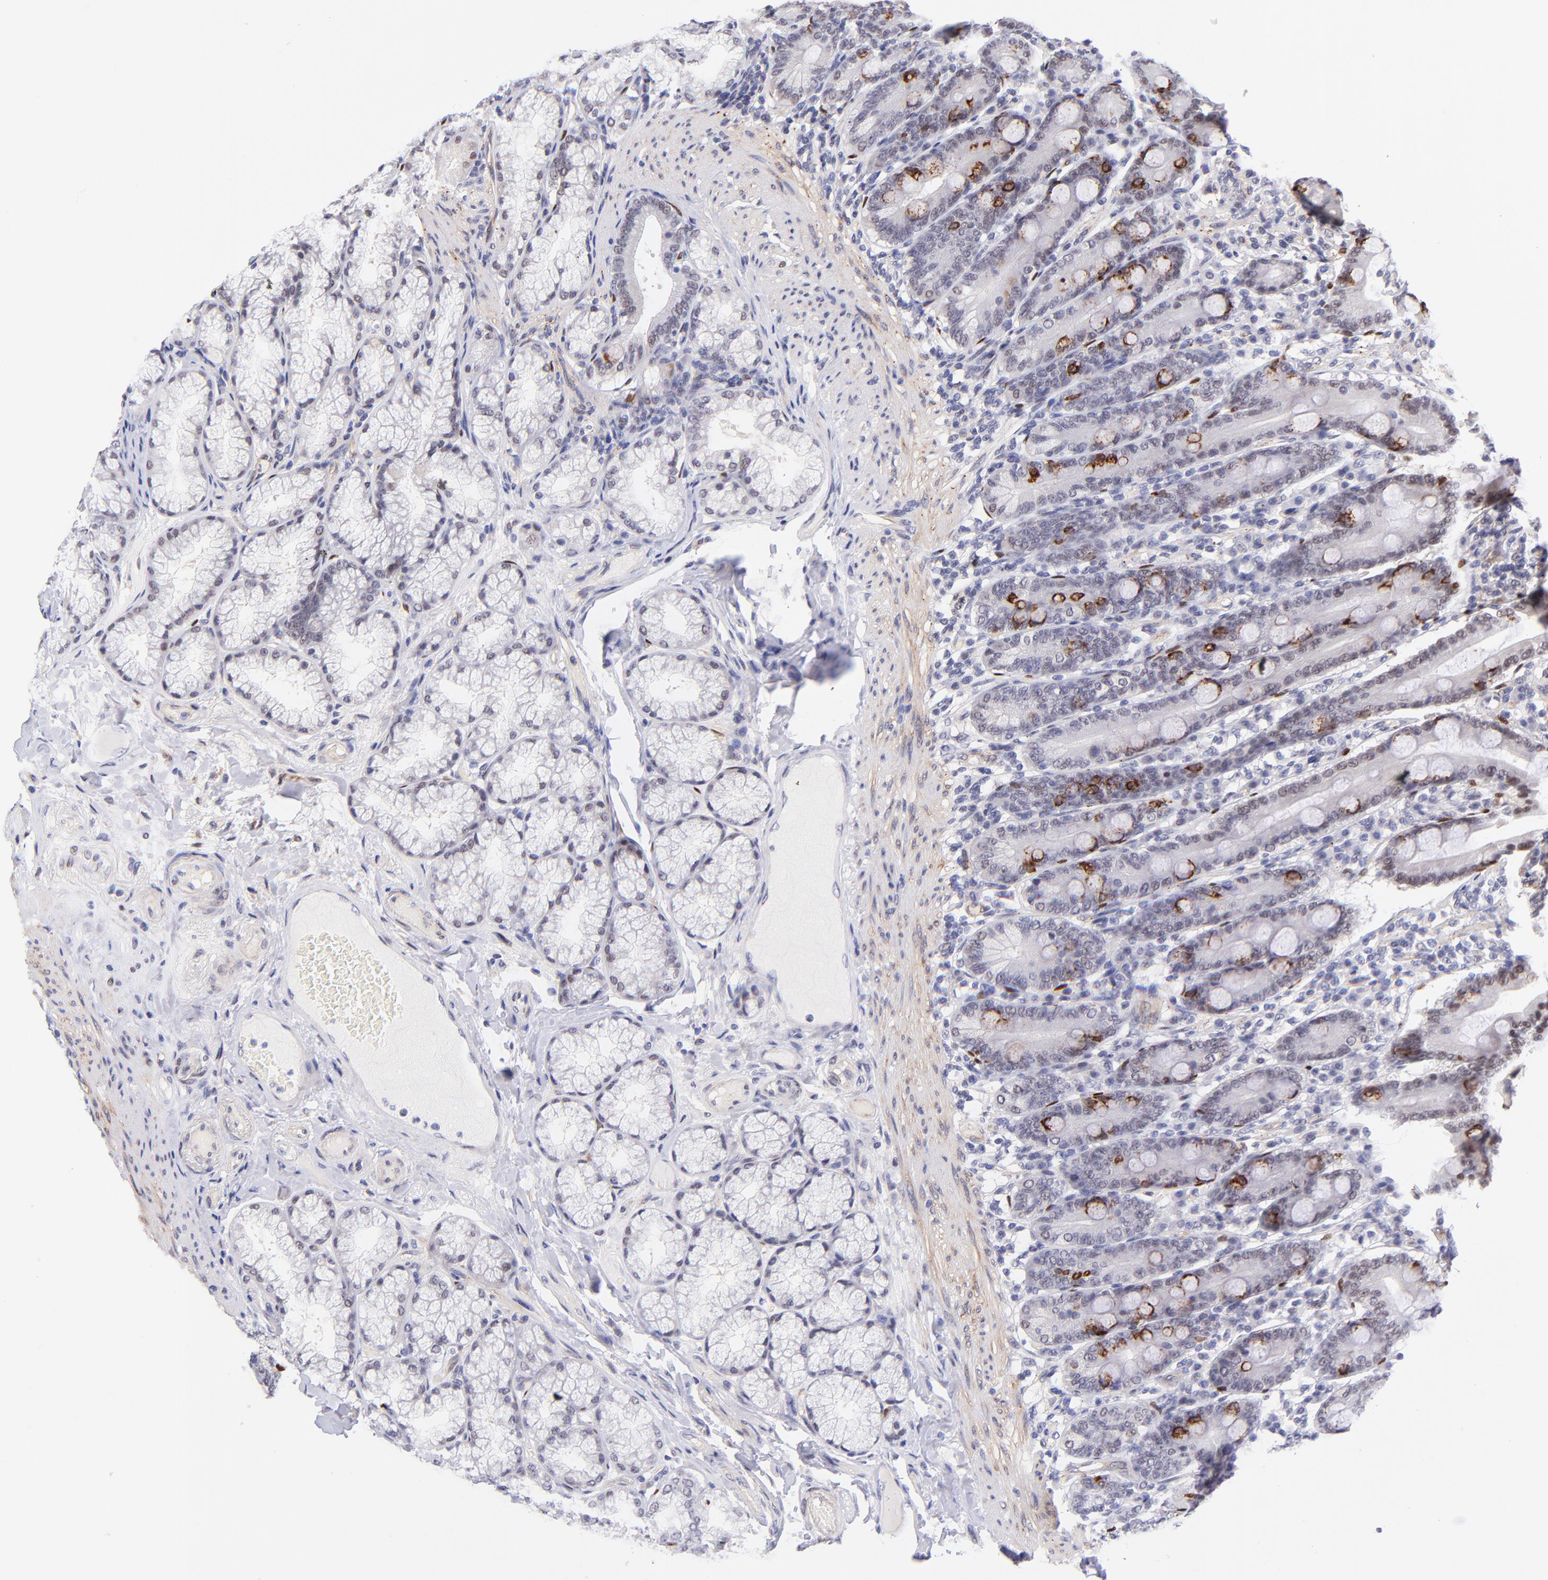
{"staining": {"intensity": "moderate", "quantity": "25%-75%", "location": "nuclear"}, "tissue": "duodenum", "cell_type": "Glandular cells", "image_type": "normal", "snomed": [{"axis": "morphology", "description": "Normal tissue, NOS"}, {"axis": "topography", "description": "Duodenum"}], "caption": "Duodenum was stained to show a protein in brown. There is medium levels of moderate nuclear staining in about 25%-75% of glandular cells.", "gene": "SOX6", "patient": {"sex": "female", "age": 64}}